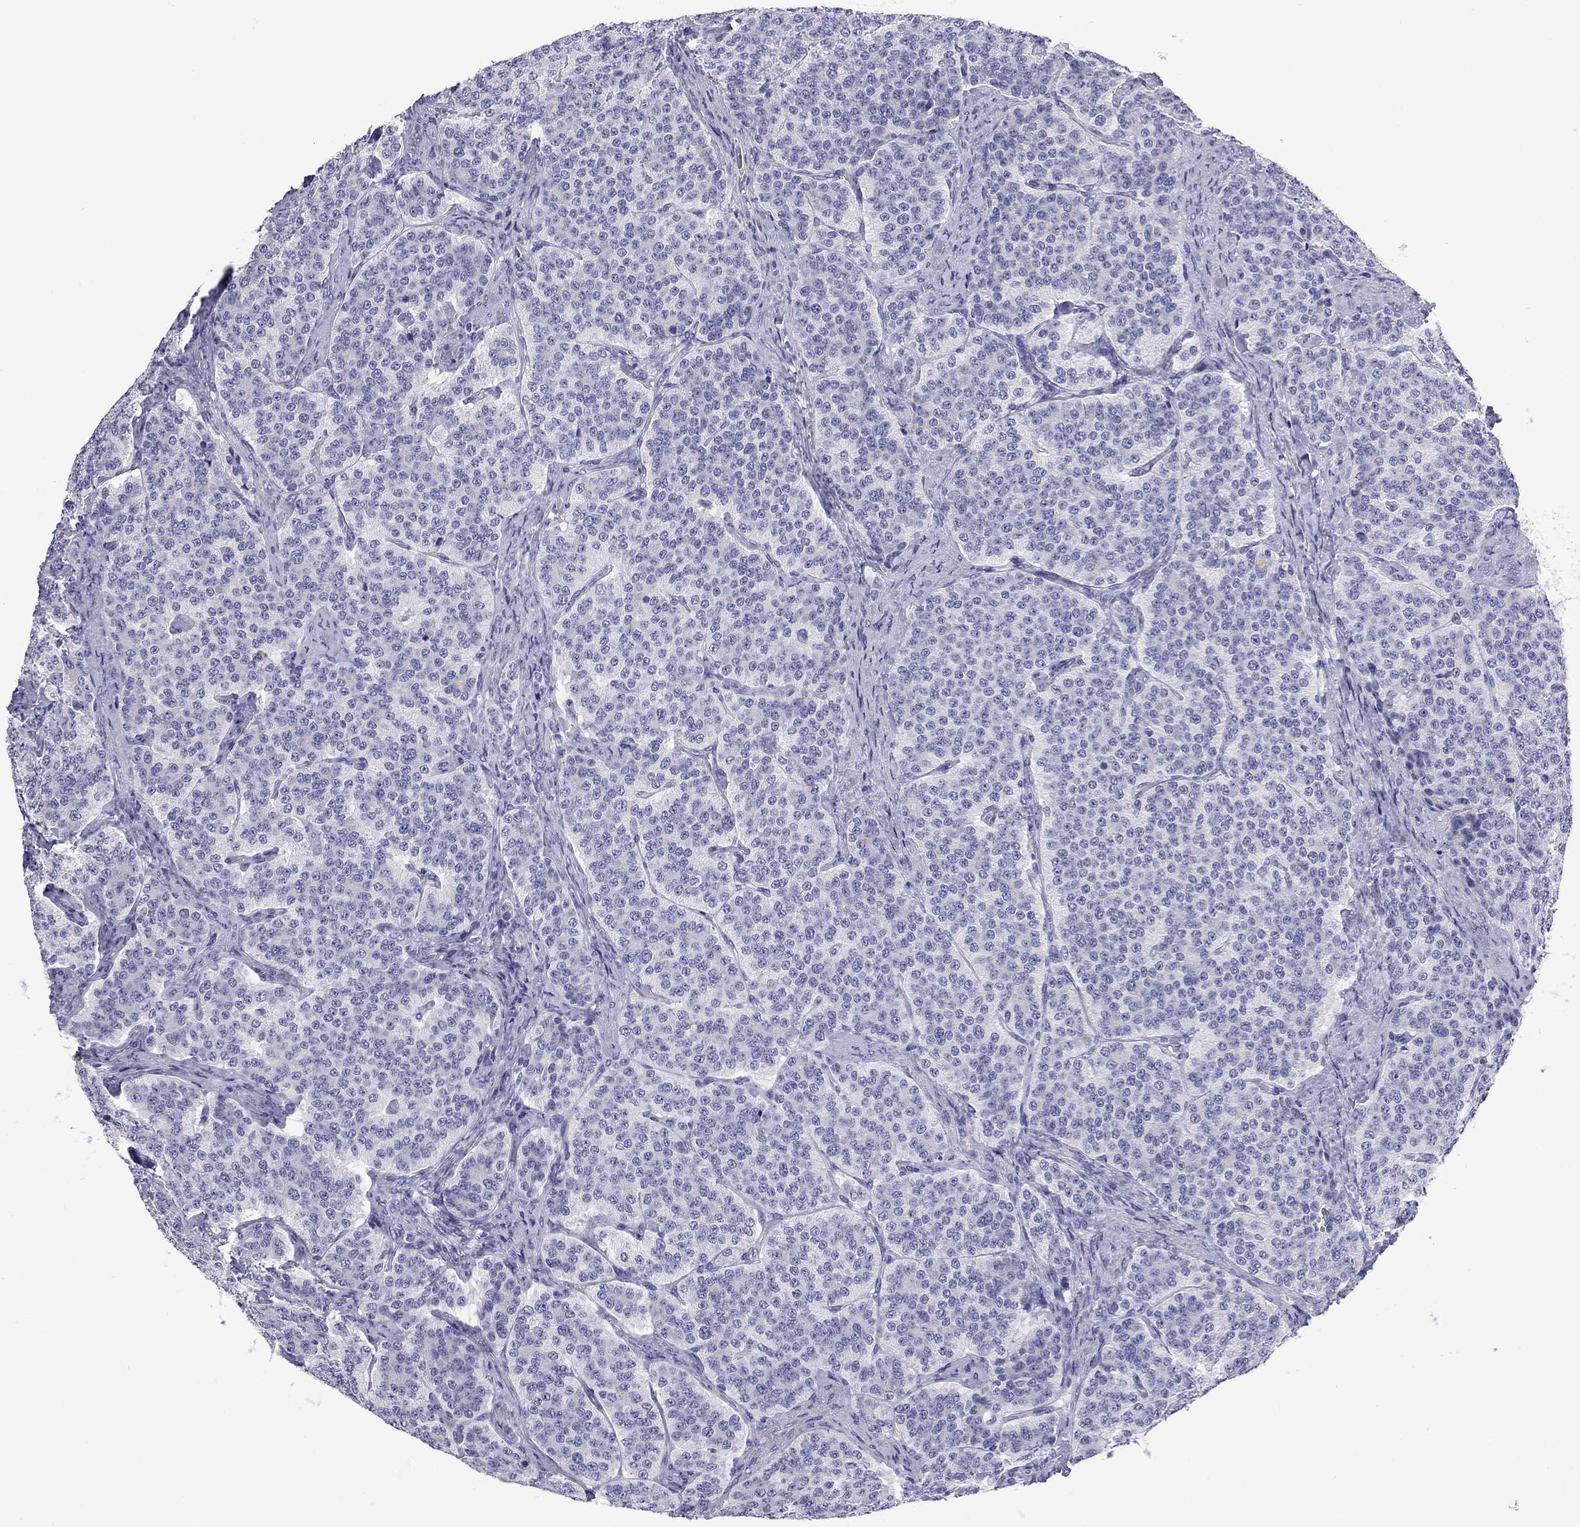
{"staining": {"intensity": "negative", "quantity": "none", "location": "none"}, "tissue": "carcinoid", "cell_type": "Tumor cells", "image_type": "cancer", "snomed": [{"axis": "morphology", "description": "Carcinoid, malignant, NOS"}, {"axis": "topography", "description": "Small intestine"}], "caption": "This photomicrograph is of carcinoid stained with immunohistochemistry (IHC) to label a protein in brown with the nuclei are counter-stained blue. There is no staining in tumor cells.", "gene": "CMYA5", "patient": {"sex": "female", "age": 58}}